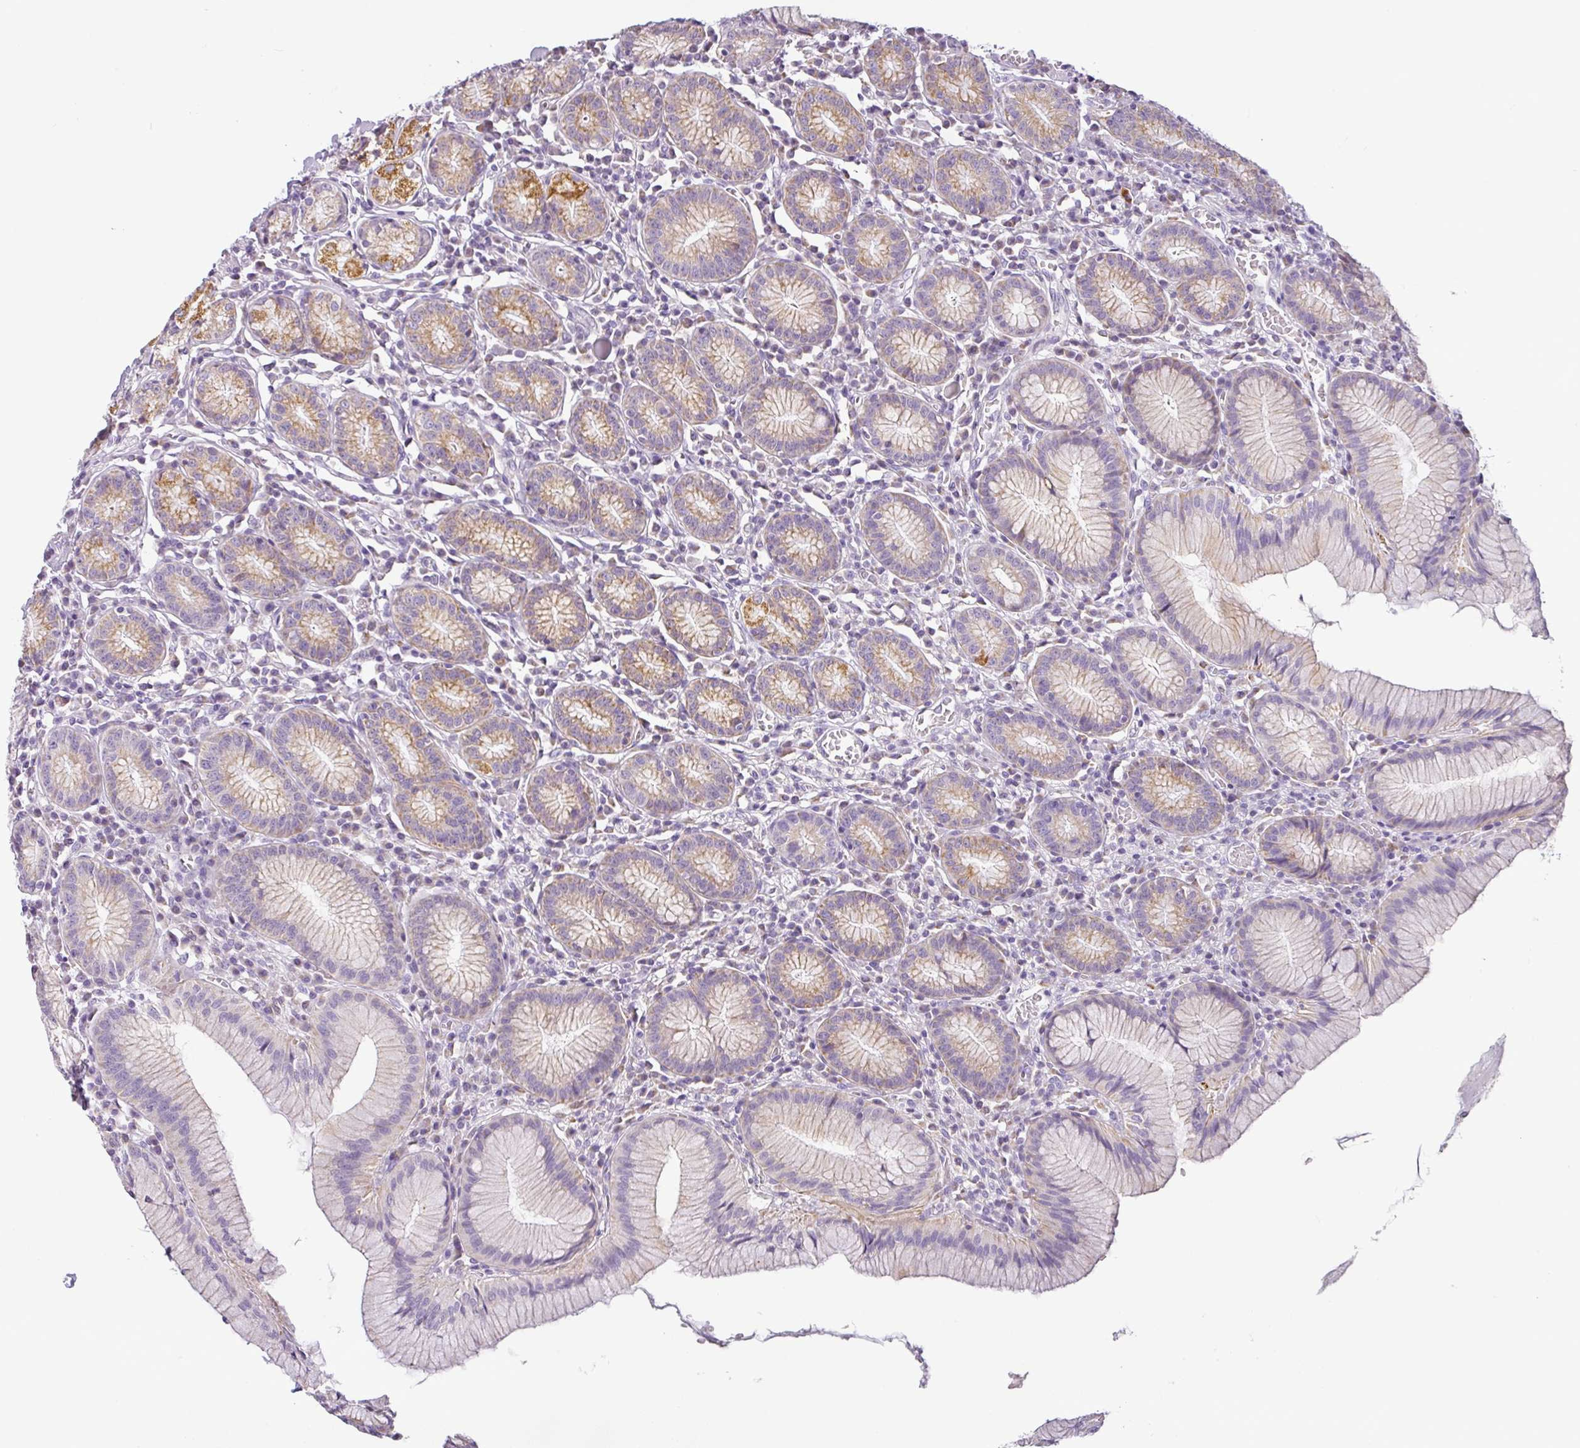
{"staining": {"intensity": "strong", "quantity": "25%-75%", "location": "cytoplasmic/membranous"}, "tissue": "stomach", "cell_type": "Glandular cells", "image_type": "normal", "snomed": [{"axis": "morphology", "description": "Normal tissue, NOS"}, {"axis": "topography", "description": "Stomach"}], "caption": "Immunohistochemical staining of unremarkable human stomach reveals 25%-75% levels of strong cytoplasmic/membranous protein positivity in approximately 25%-75% of glandular cells.", "gene": "HMCN2", "patient": {"sex": "male", "age": 55}}